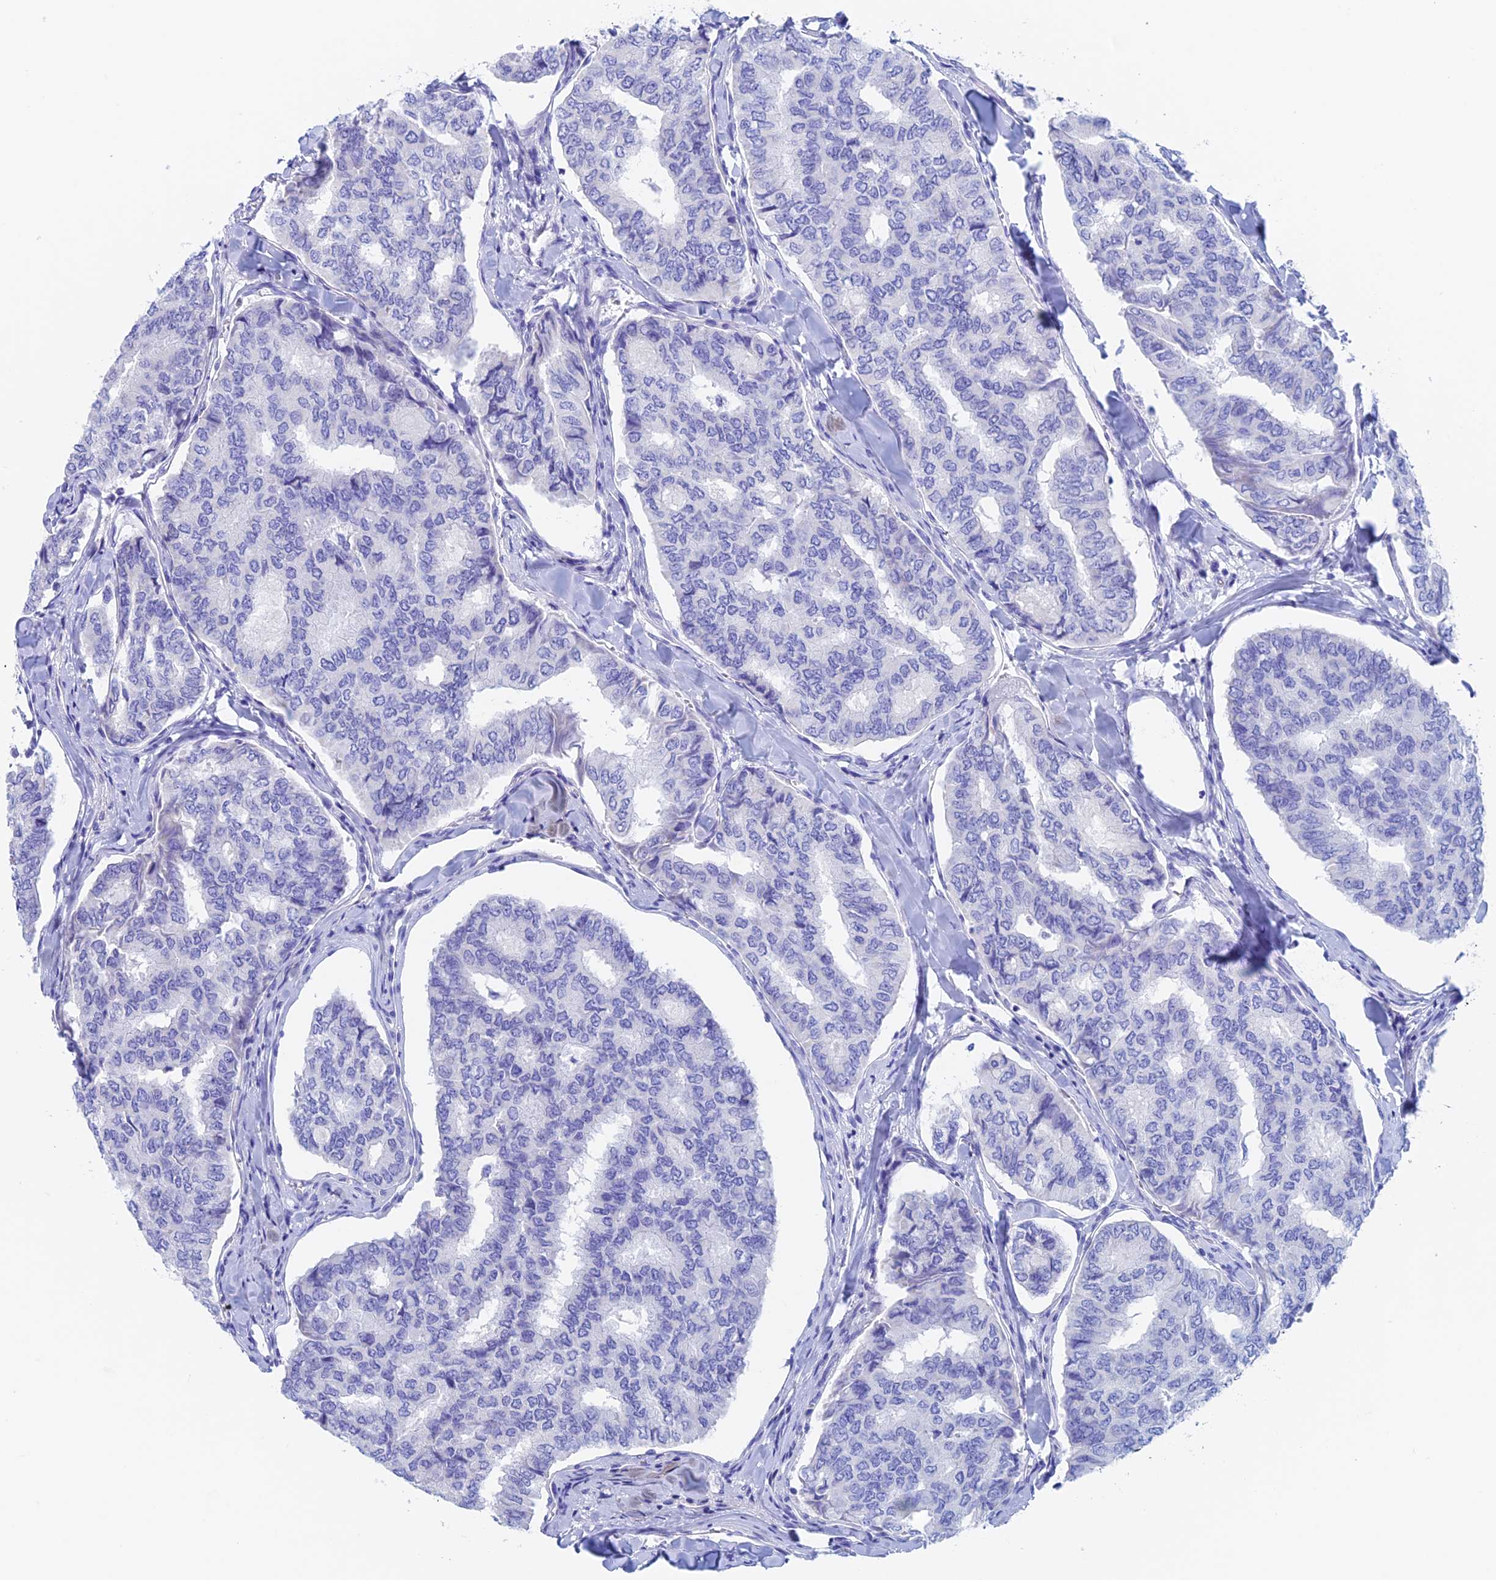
{"staining": {"intensity": "negative", "quantity": "none", "location": "none"}, "tissue": "thyroid cancer", "cell_type": "Tumor cells", "image_type": "cancer", "snomed": [{"axis": "morphology", "description": "Papillary adenocarcinoma, NOS"}, {"axis": "topography", "description": "Thyroid gland"}], "caption": "Papillary adenocarcinoma (thyroid) was stained to show a protein in brown. There is no significant expression in tumor cells.", "gene": "PSMC3IP", "patient": {"sex": "female", "age": 35}}